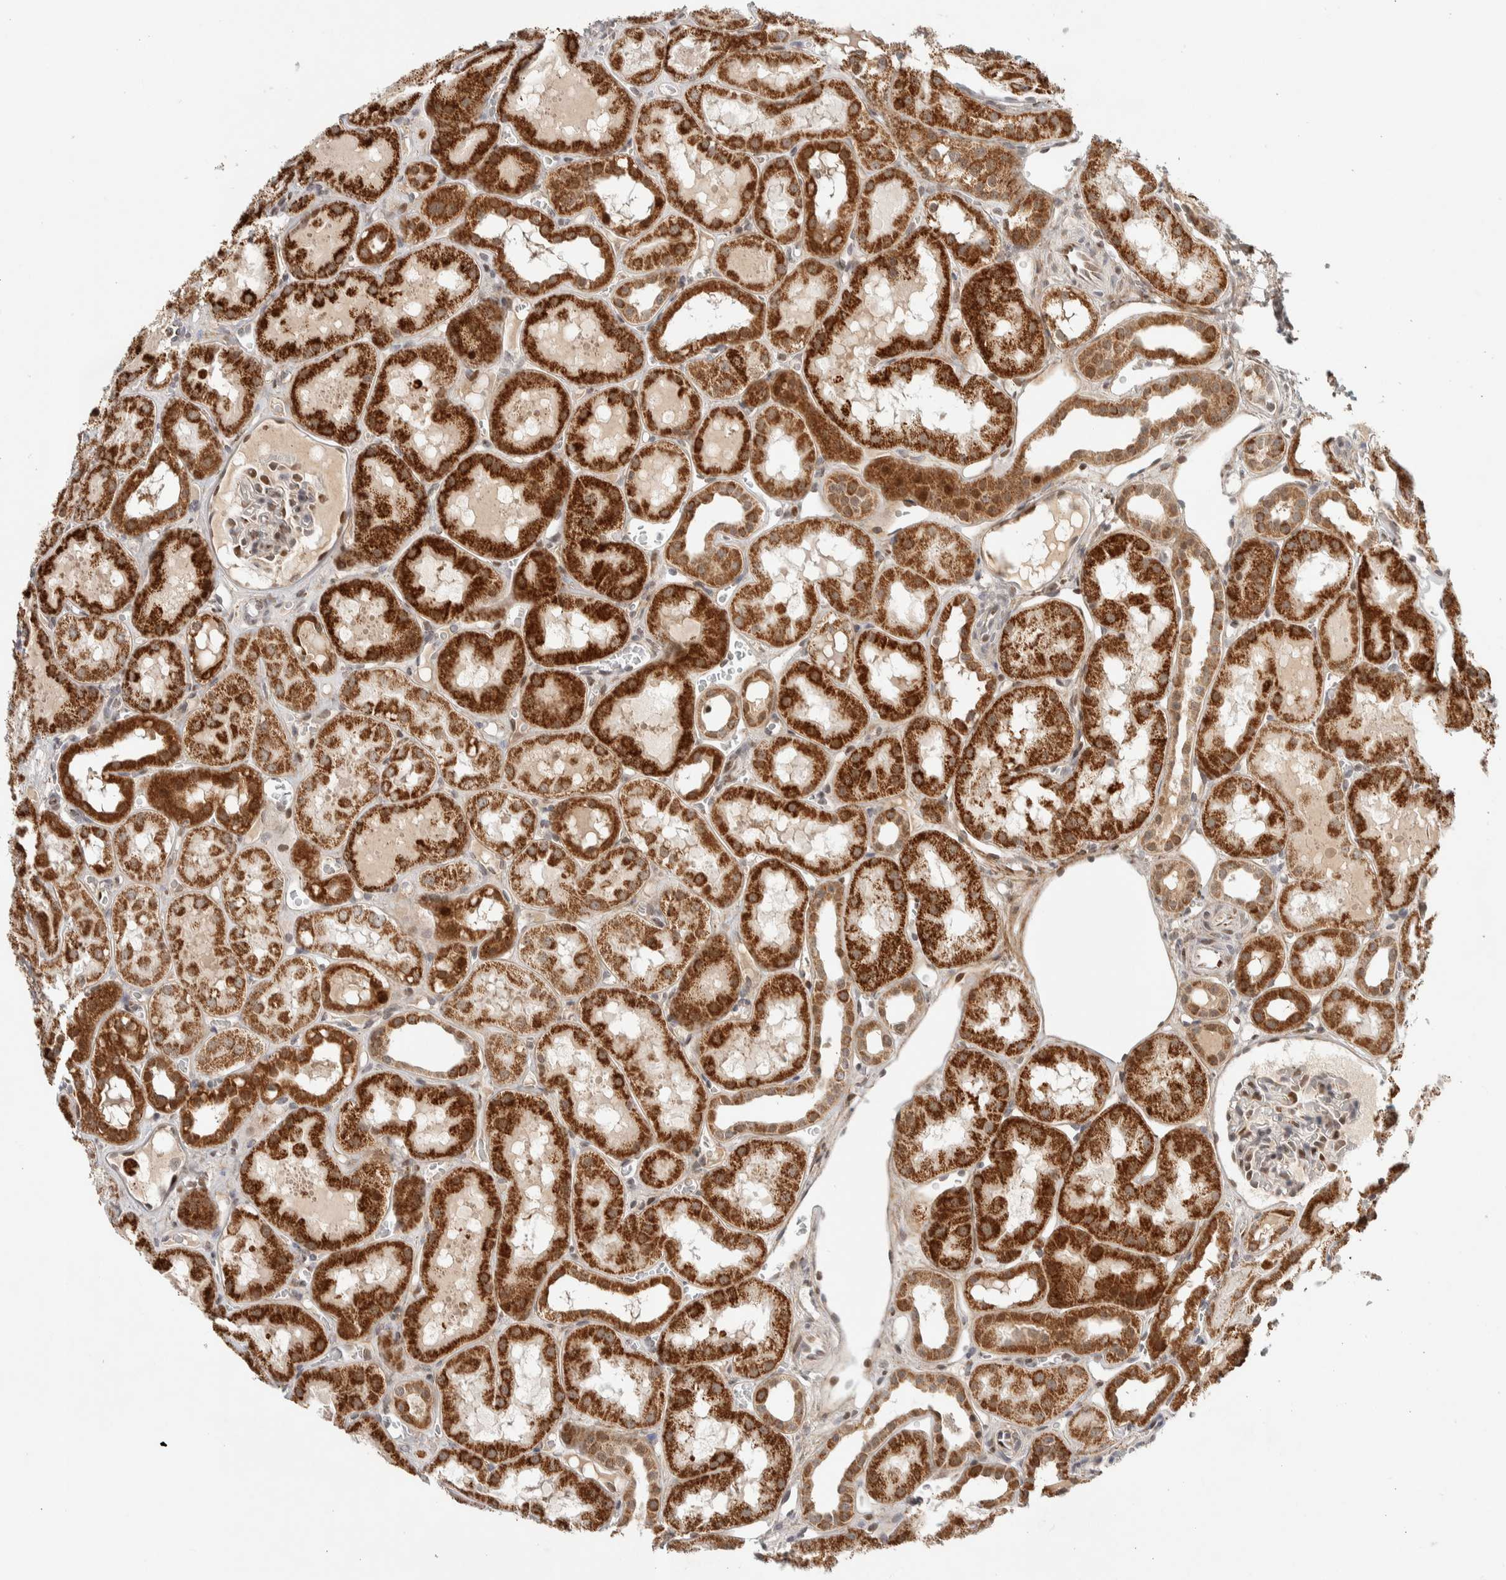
{"staining": {"intensity": "moderate", "quantity": "<25%", "location": "nuclear"}, "tissue": "kidney", "cell_type": "Cells in glomeruli", "image_type": "normal", "snomed": [{"axis": "morphology", "description": "Normal tissue, NOS"}, {"axis": "topography", "description": "Kidney"}, {"axis": "topography", "description": "Urinary bladder"}], "caption": "Moderate nuclear protein positivity is identified in about <25% of cells in glomeruli in kidney. The protein is shown in brown color, while the nuclei are stained blue.", "gene": "TSPAN32", "patient": {"sex": "male", "age": 16}}